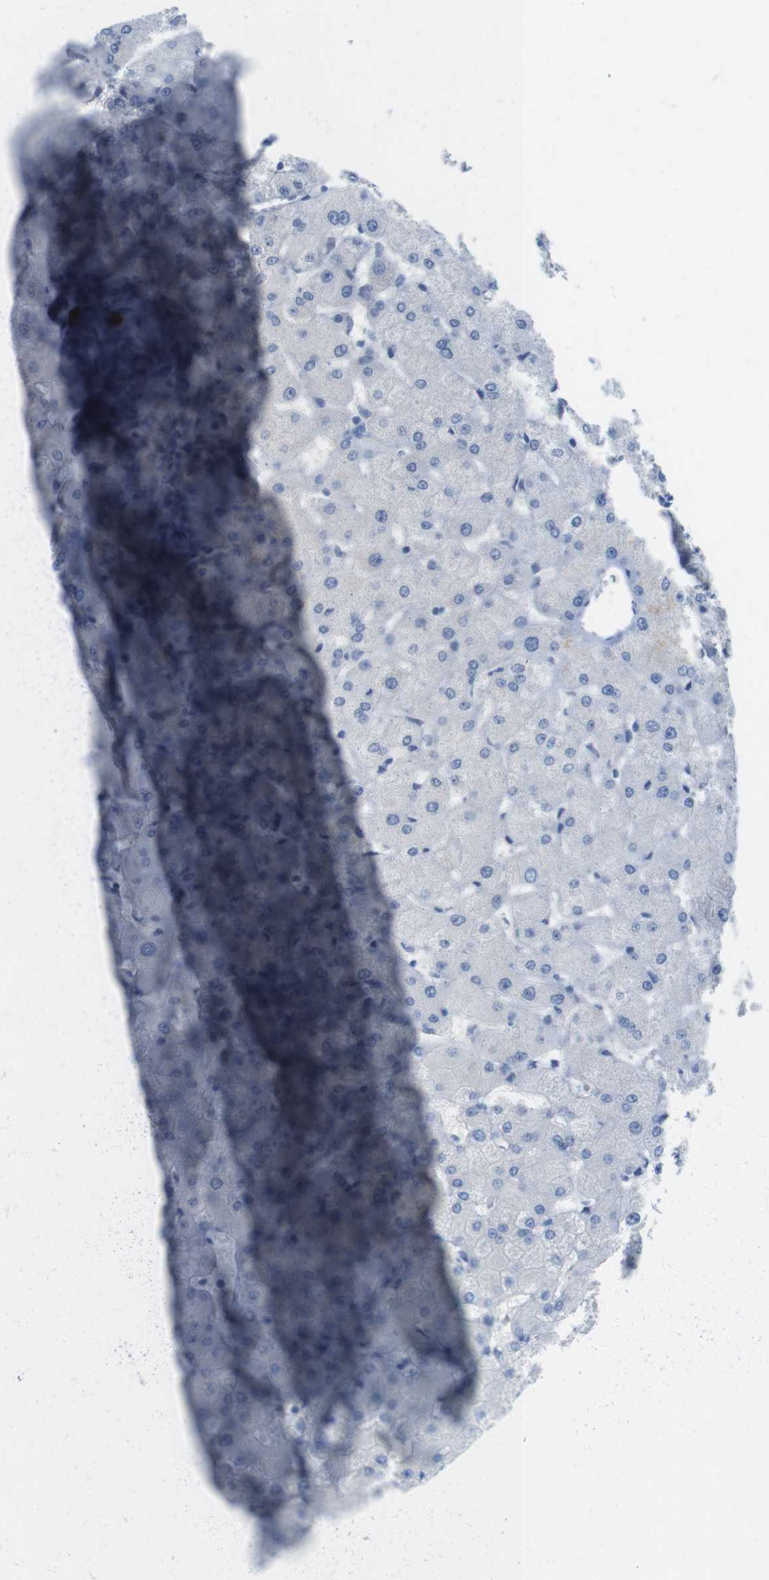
{"staining": {"intensity": "negative", "quantity": "none", "location": "none"}, "tissue": "liver", "cell_type": "Cholangiocytes", "image_type": "normal", "snomed": [{"axis": "morphology", "description": "Normal tissue, NOS"}, {"axis": "topography", "description": "Liver"}], "caption": "Immunohistochemistry (IHC) of unremarkable liver exhibits no positivity in cholangiocytes.", "gene": "OPN1SW", "patient": {"sex": "female", "age": 63}}